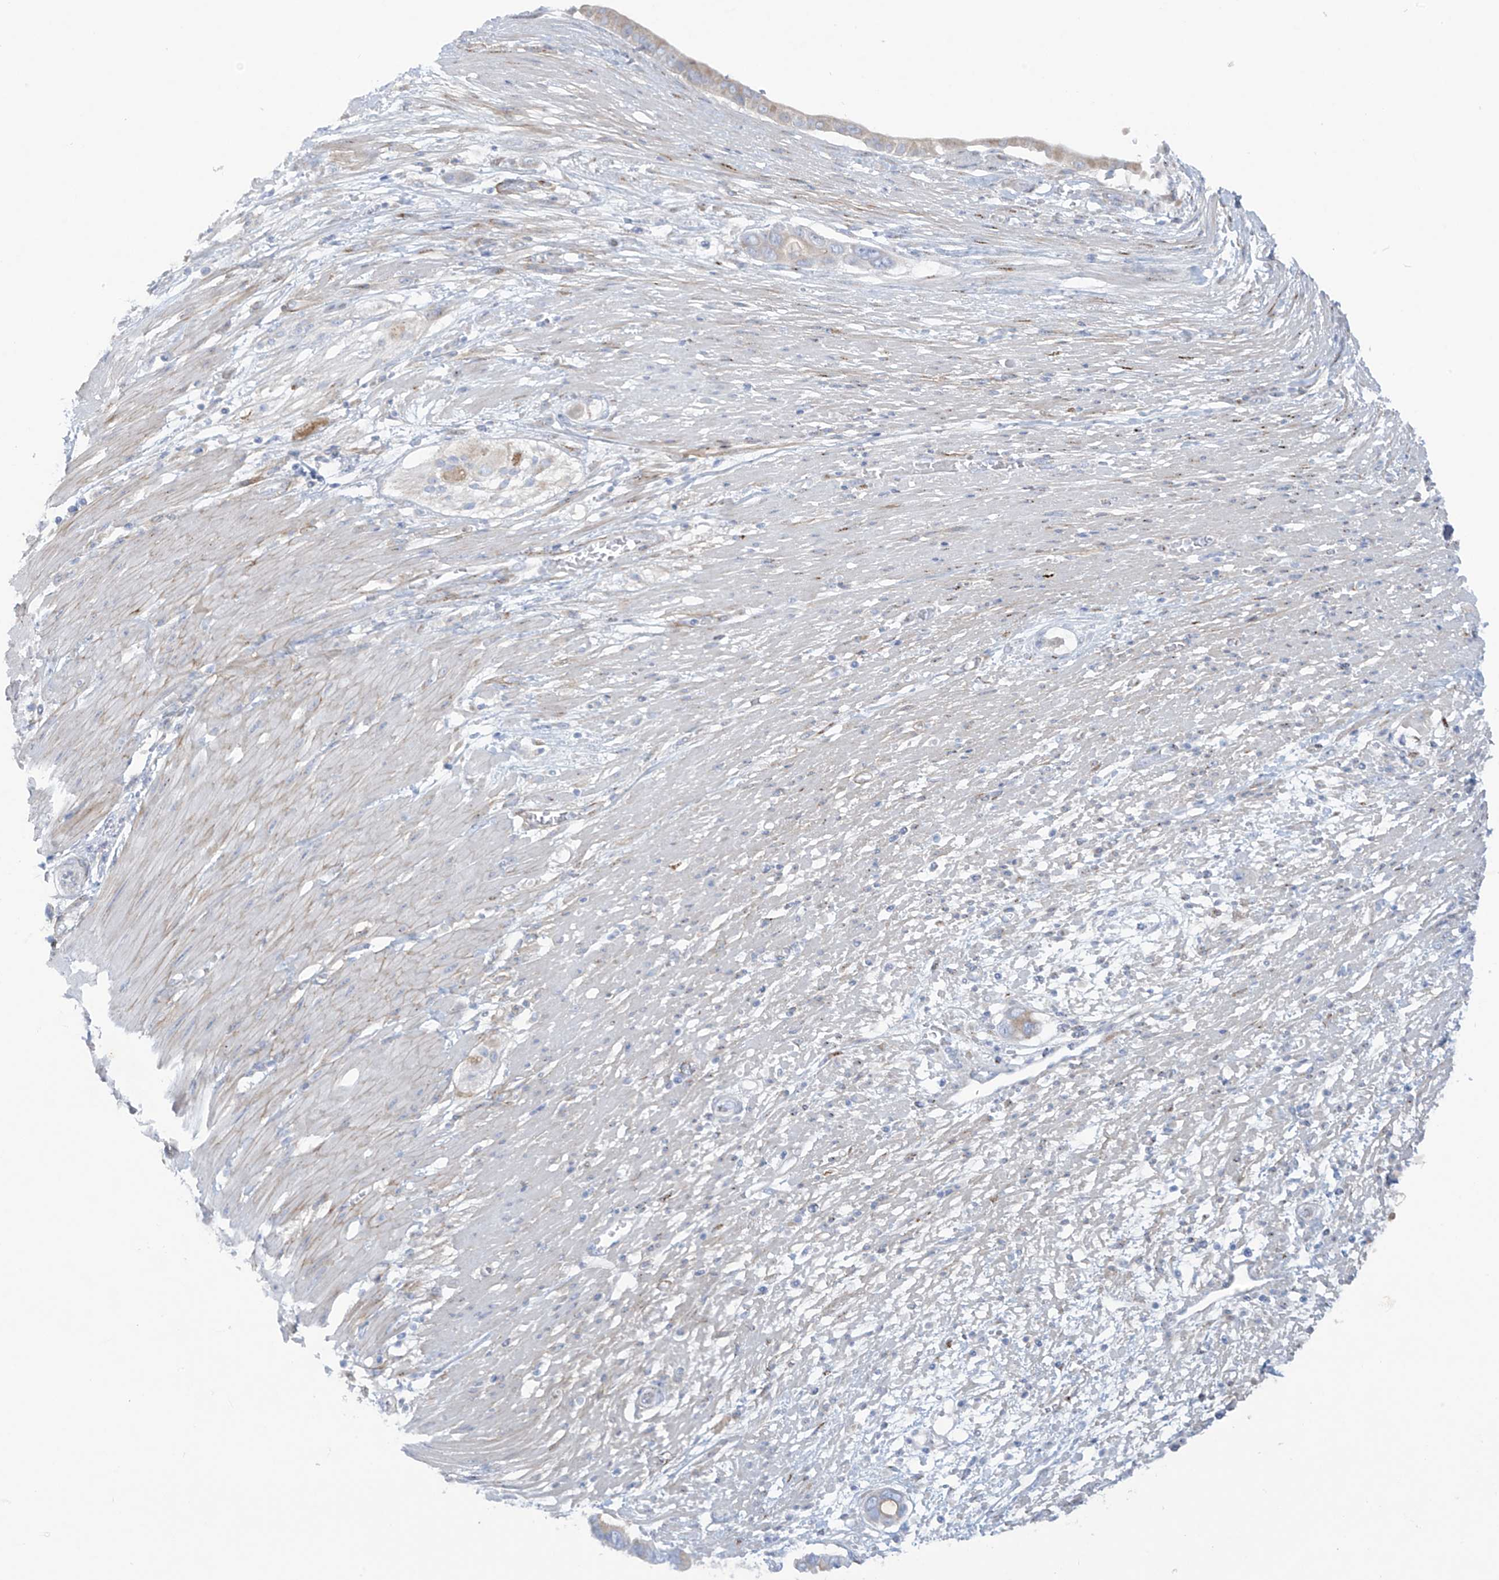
{"staining": {"intensity": "weak", "quantity": "<25%", "location": "cytoplasmic/membranous"}, "tissue": "pancreatic cancer", "cell_type": "Tumor cells", "image_type": "cancer", "snomed": [{"axis": "morphology", "description": "Adenocarcinoma, NOS"}, {"axis": "topography", "description": "Pancreas"}], "caption": "High magnification brightfield microscopy of adenocarcinoma (pancreatic) stained with DAB (brown) and counterstained with hematoxylin (blue): tumor cells show no significant staining.", "gene": "TRMT2B", "patient": {"sex": "male", "age": 68}}